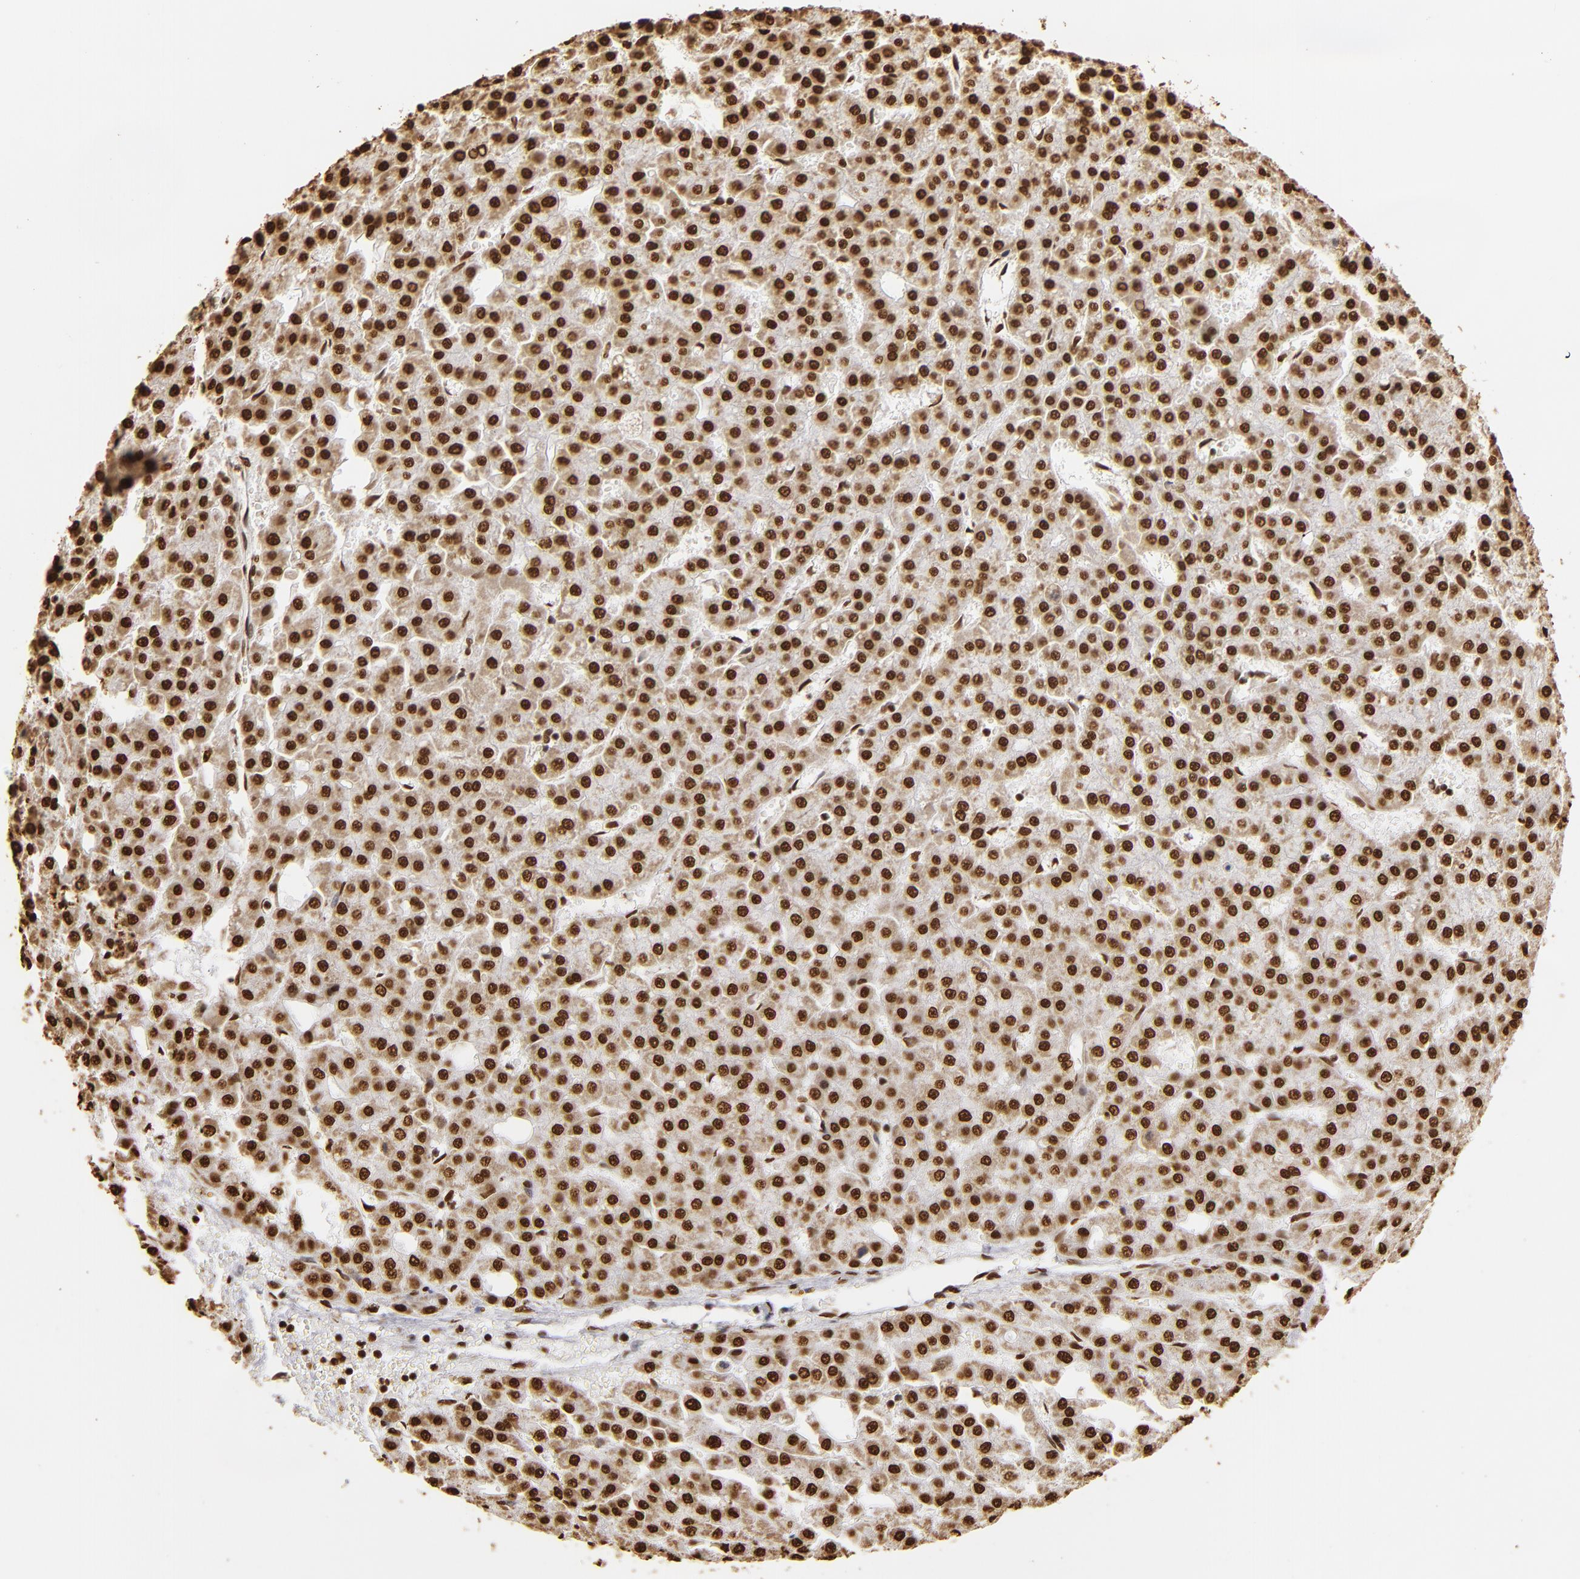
{"staining": {"intensity": "strong", "quantity": ">75%", "location": "nuclear"}, "tissue": "liver cancer", "cell_type": "Tumor cells", "image_type": "cancer", "snomed": [{"axis": "morphology", "description": "Carcinoma, Hepatocellular, NOS"}, {"axis": "topography", "description": "Liver"}], "caption": "Liver hepatocellular carcinoma stained with a protein marker reveals strong staining in tumor cells.", "gene": "ILF3", "patient": {"sex": "male", "age": 47}}